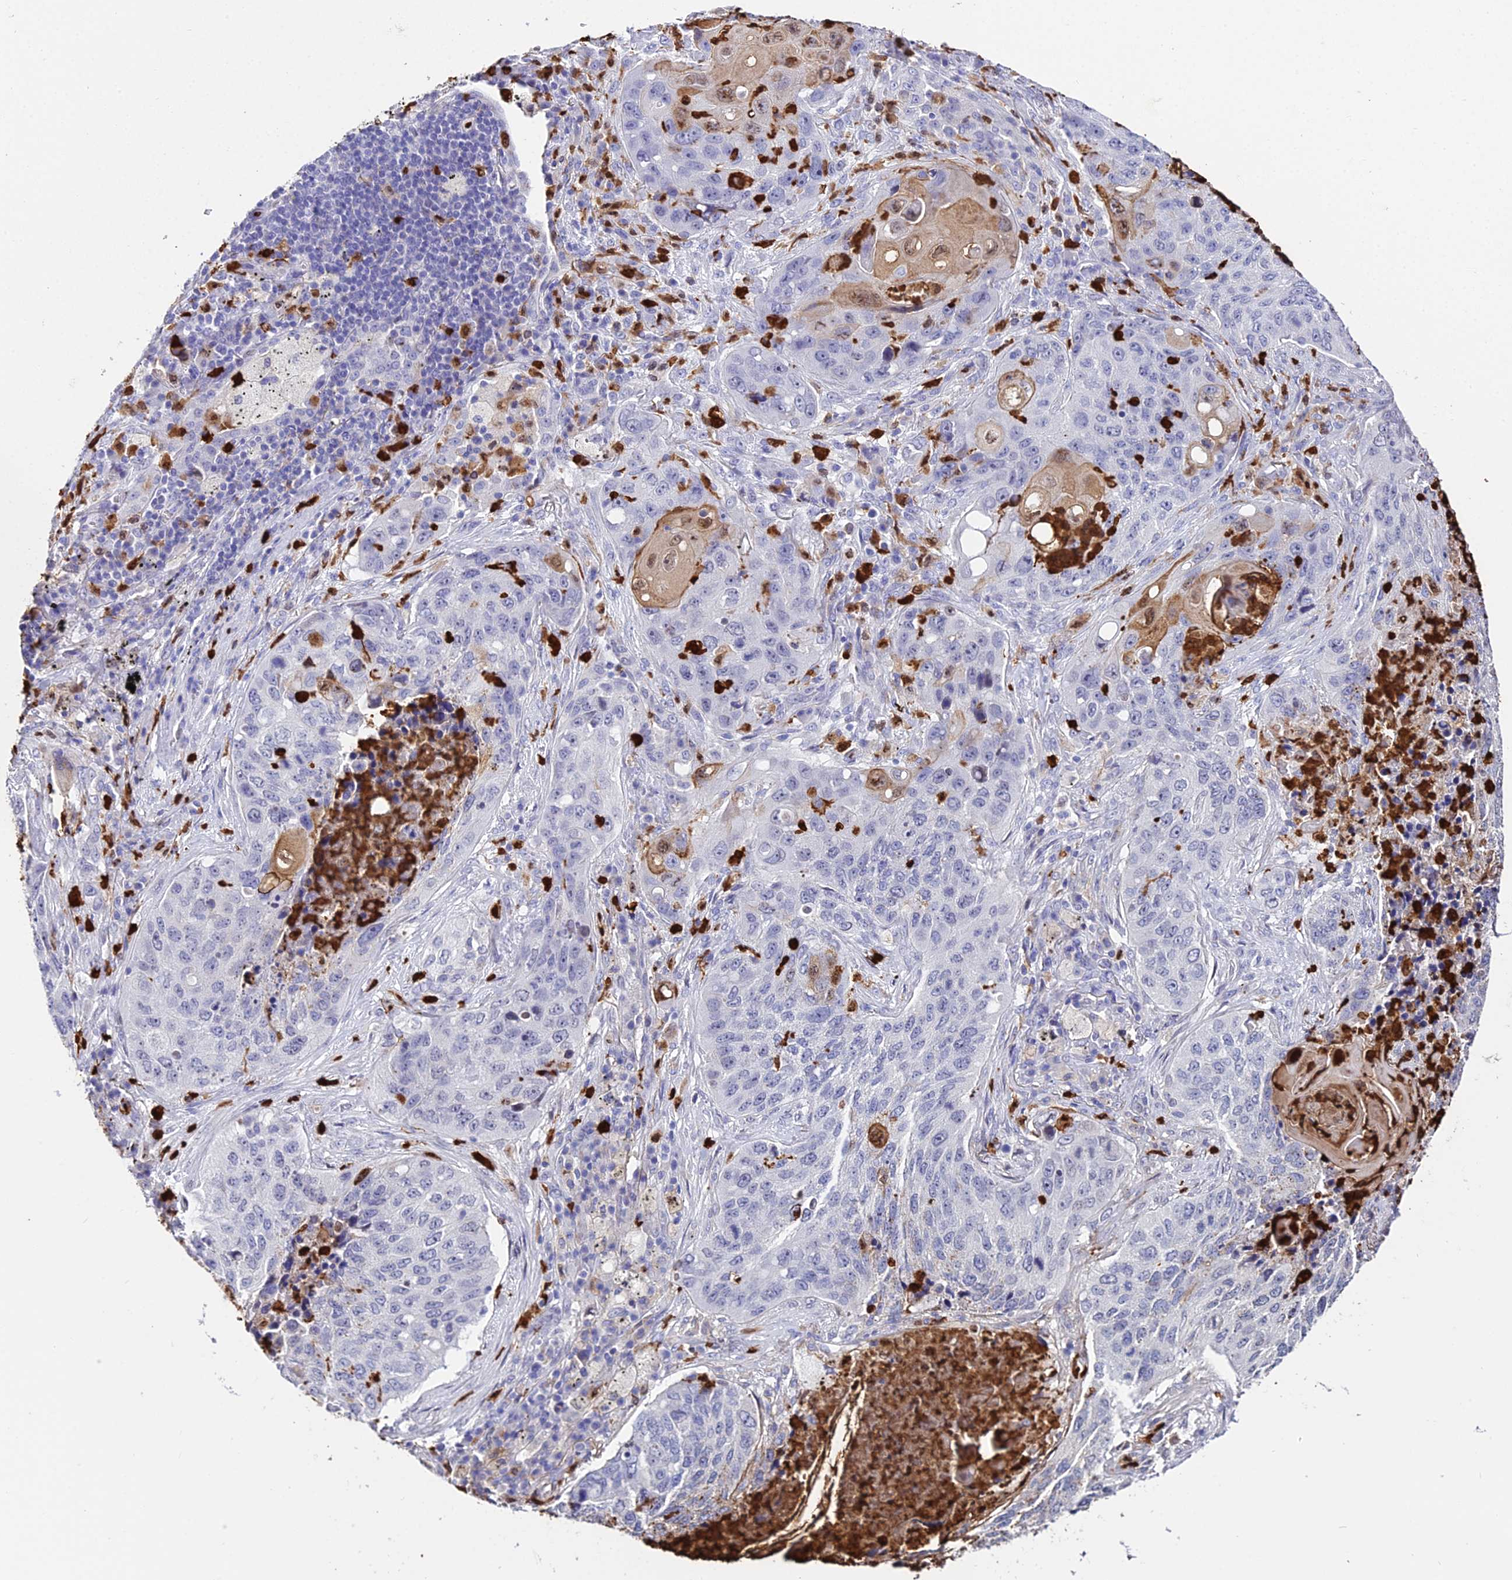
{"staining": {"intensity": "moderate", "quantity": "<25%", "location": "cytoplasmic/membranous,nuclear"}, "tissue": "lung cancer", "cell_type": "Tumor cells", "image_type": "cancer", "snomed": [{"axis": "morphology", "description": "Squamous cell carcinoma, NOS"}, {"axis": "topography", "description": "Lung"}], "caption": "The micrograph displays staining of lung cancer (squamous cell carcinoma), revealing moderate cytoplasmic/membranous and nuclear protein staining (brown color) within tumor cells.", "gene": "MCM10", "patient": {"sex": "female", "age": 63}}